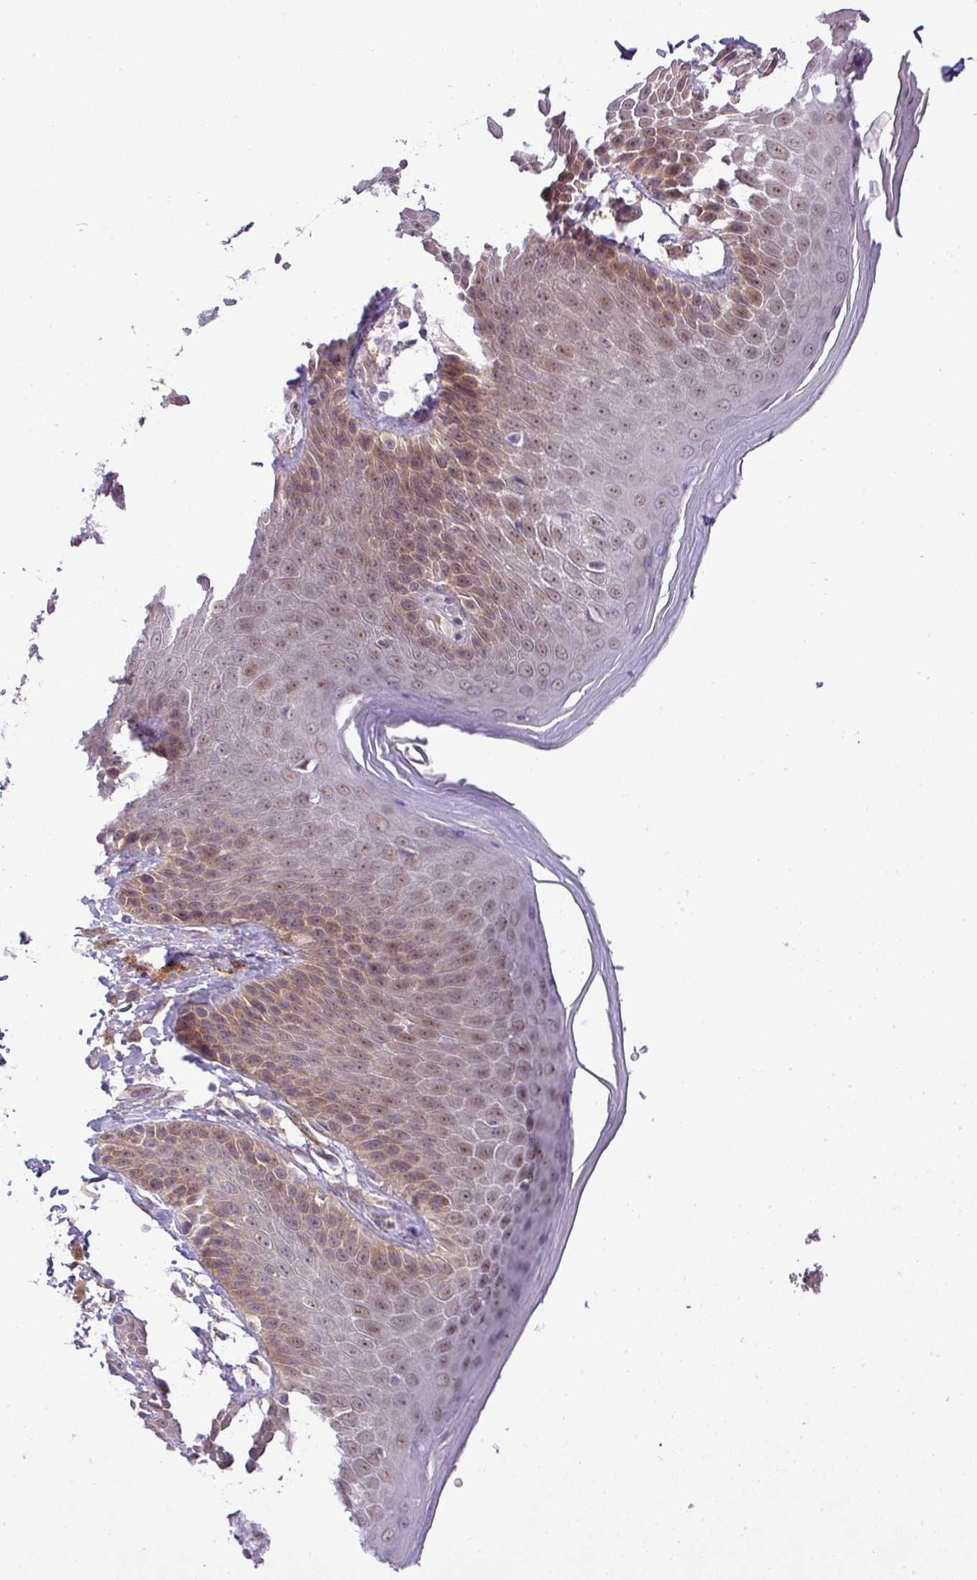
{"staining": {"intensity": "strong", "quantity": "25%-75%", "location": "nuclear"}, "tissue": "skin", "cell_type": "Epidermal cells", "image_type": "normal", "snomed": [{"axis": "morphology", "description": "Normal tissue, NOS"}, {"axis": "topography", "description": "Peripheral nerve tissue"}], "caption": "Protein expression analysis of benign skin shows strong nuclear expression in approximately 25%-75% of epidermal cells.", "gene": "MAK16", "patient": {"sex": "male", "age": 51}}